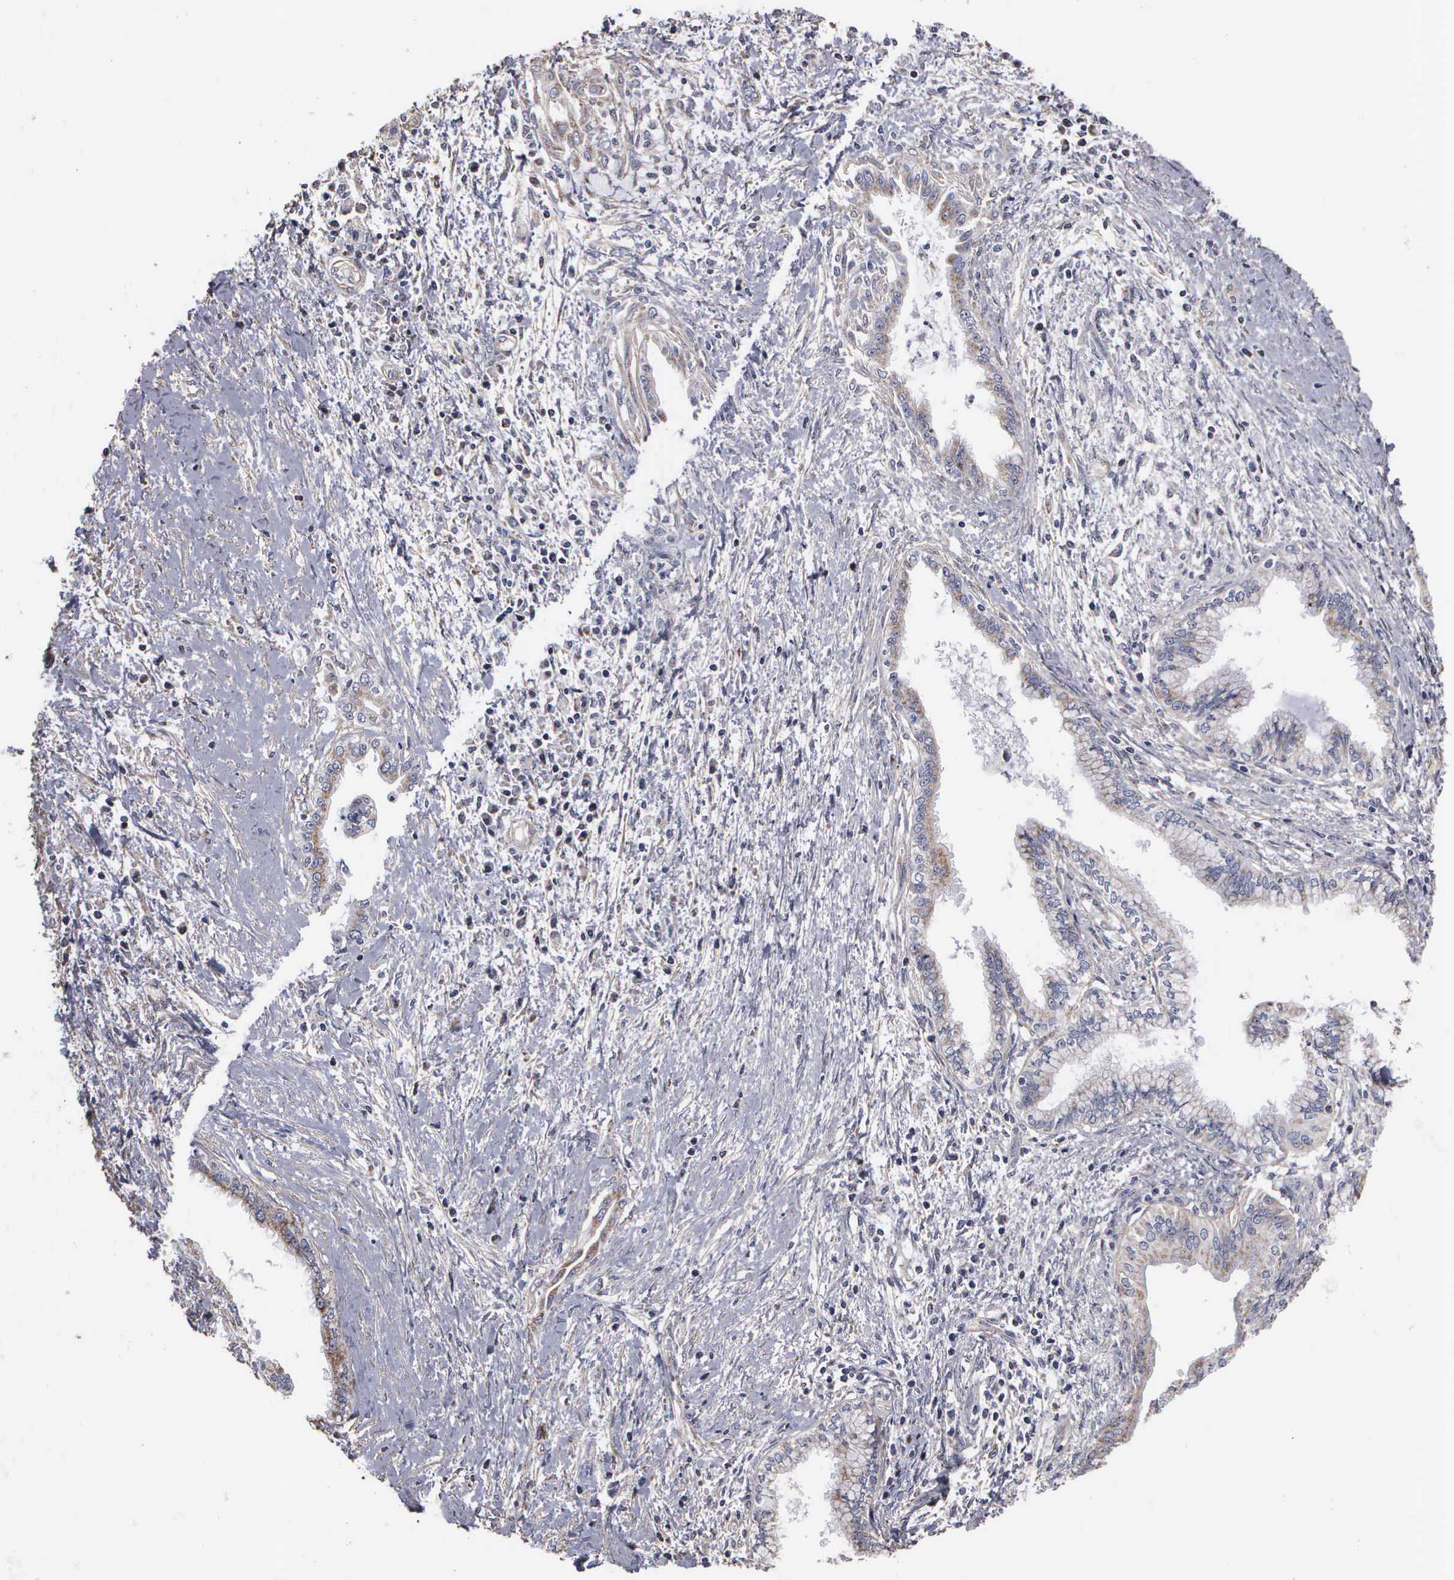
{"staining": {"intensity": "weak", "quantity": "25%-75%", "location": "cytoplasmic/membranous"}, "tissue": "pancreatic cancer", "cell_type": "Tumor cells", "image_type": "cancer", "snomed": [{"axis": "morphology", "description": "Adenocarcinoma, NOS"}, {"axis": "topography", "description": "Pancreas"}], "caption": "Immunohistochemistry (DAB (3,3'-diaminobenzidine)) staining of adenocarcinoma (pancreatic) reveals weak cytoplasmic/membranous protein staining in about 25%-75% of tumor cells.", "gene": "NGDN", "patient": {"sex": "female", "age": 64}}